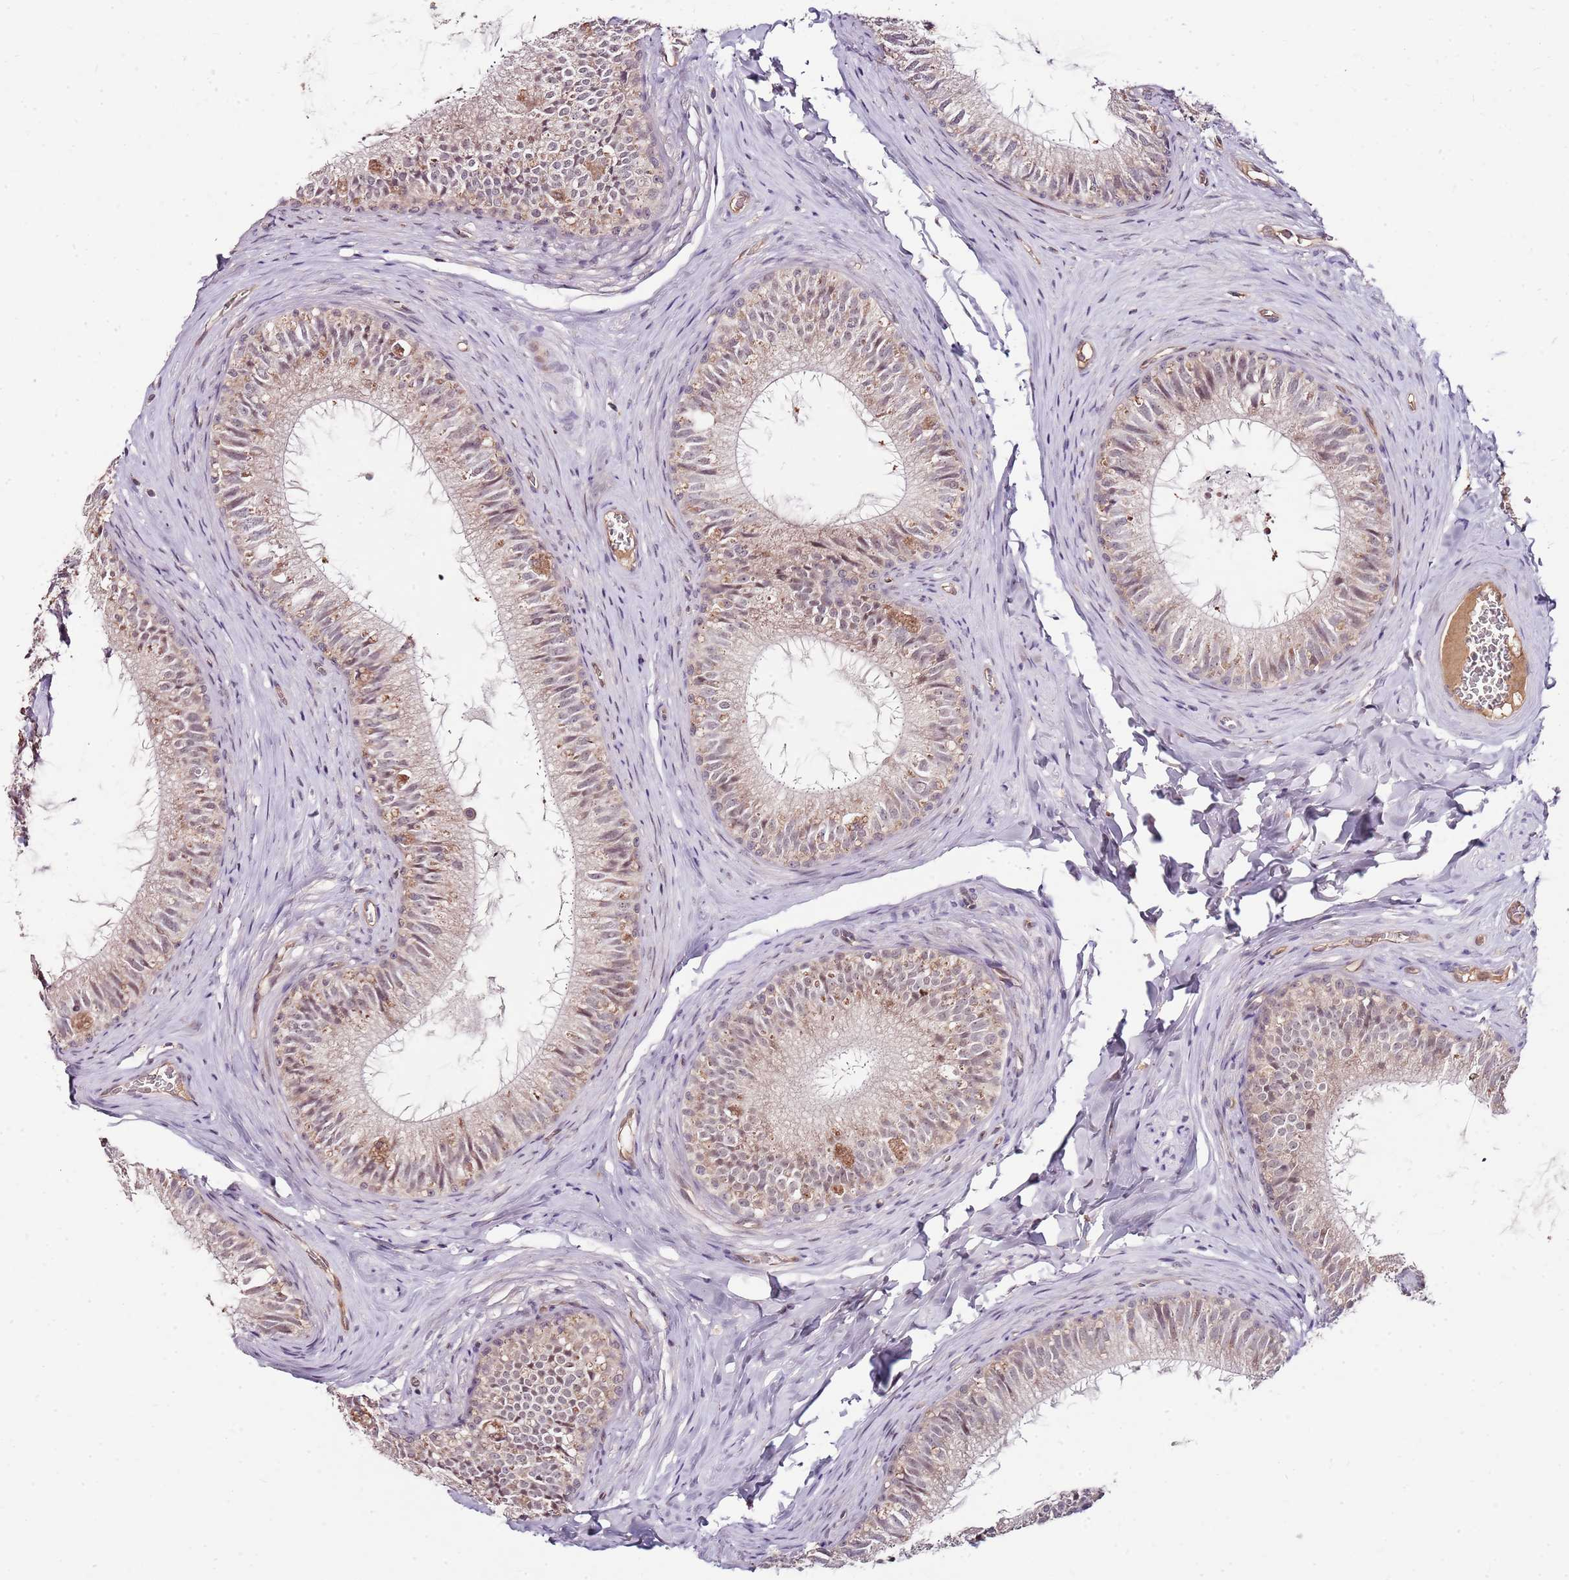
{"staining": {"intensity": "weak", "quantity": "25%-75%", "location": "cytoplasmic/membranous"}, "tissue": "epididymis", "cell_type": "Glandular cells", "image_type": "normal", "snomed": [{"axis": "morphology", "description": "Normal tissue, NOS"}, {"axis": "topography", "description": "Epididymis"}], "caption": "Protein expression analysis of benign human epididymis reveals weak cytoplasmic/membranous positivity in about 25%-75% of glandular cells.", "gene": "FBXL22", "patient": {"sex": "male", "age": 34}}